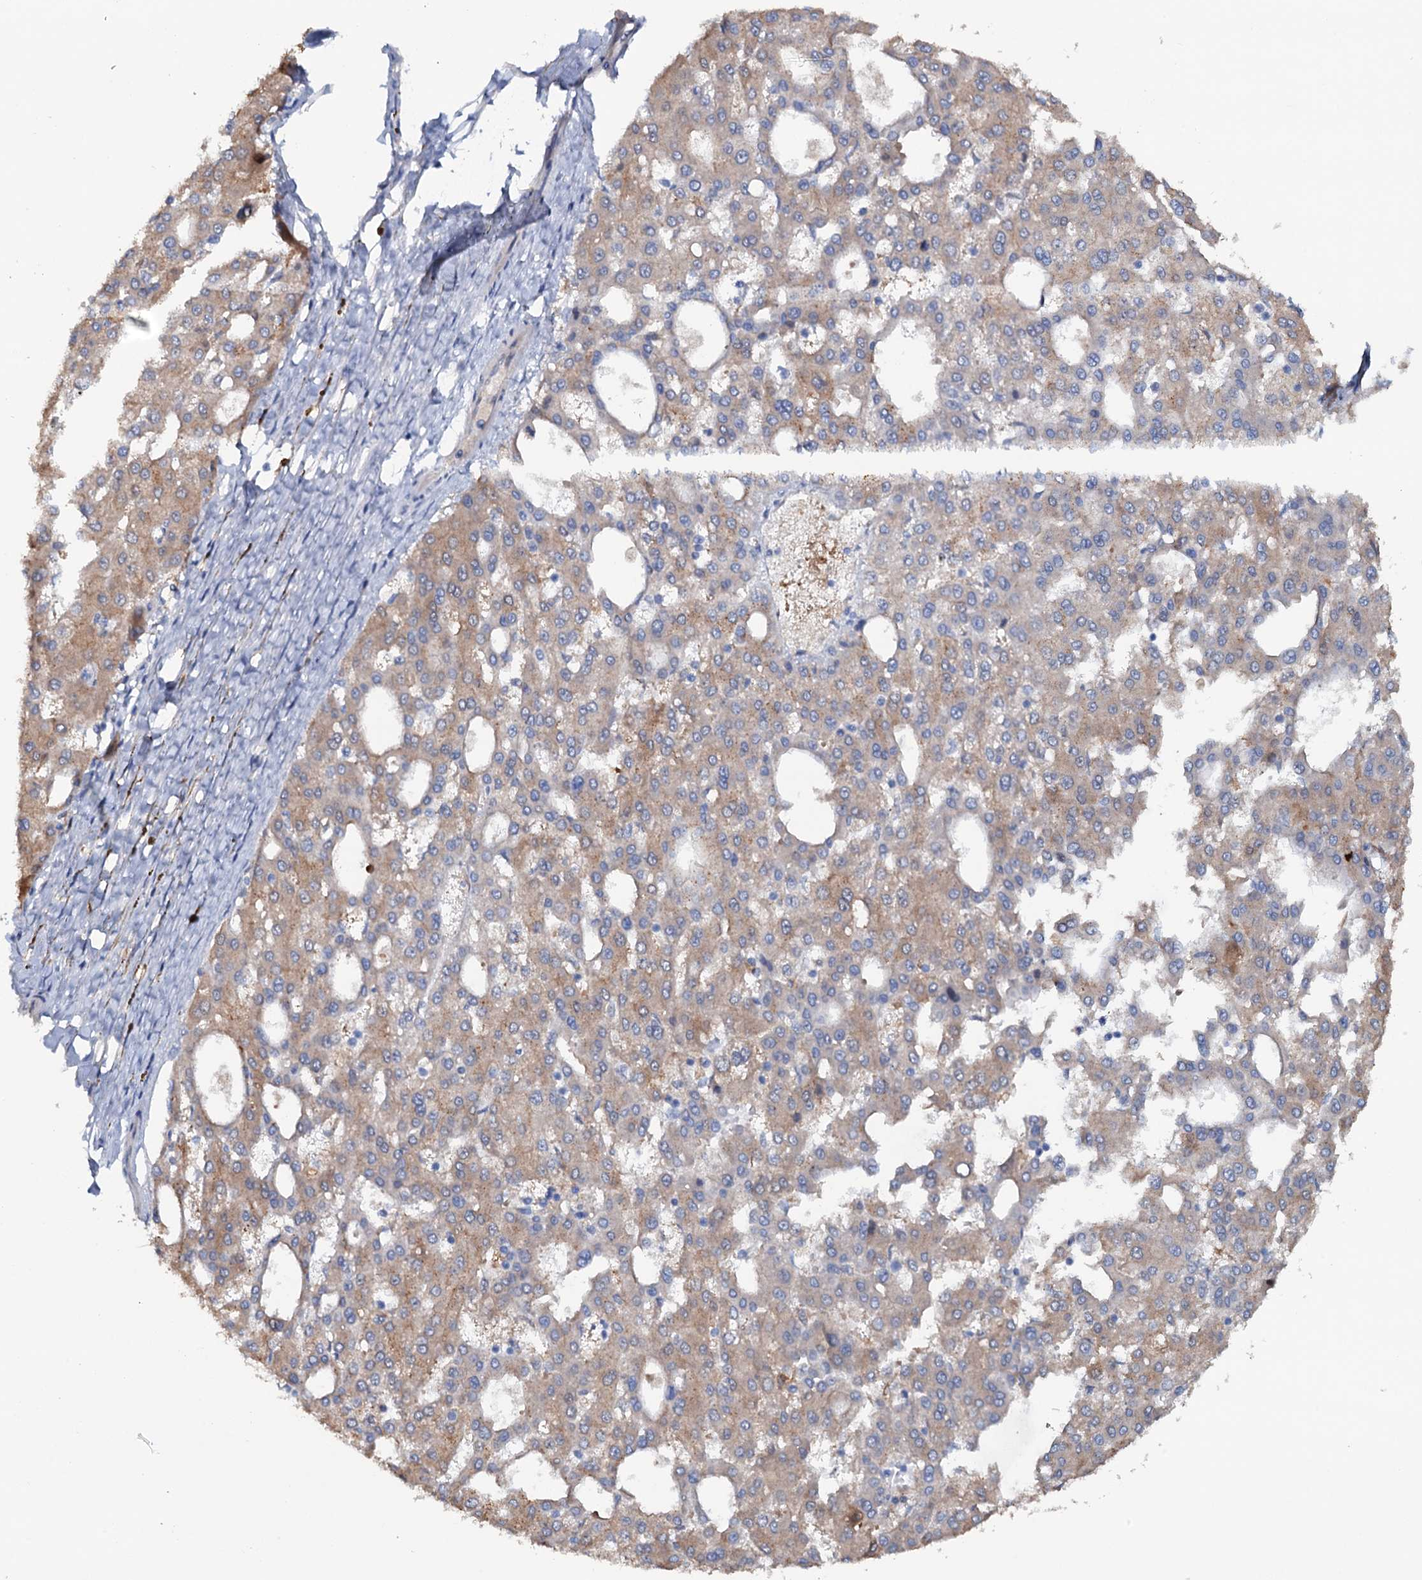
{"staining": {"intensity": "moderate", "quantity": ">75%", "location": "cytoplasmic/membranous"}, "tissue": "liver cancer", "cell_type": "Tumor cells", "image_type": "cancer", "snomed": [{"axis": "morphology", "description": "Carcinoma, Hepatocellular, NOS"}, {"axis": "topography", "description": "Liver"}], "caption": "An image of hepatocellular carcinoma (liver) stained for a protein exhibits moderate cytoplasmic/membranous brown staining in tumor cells.", "gene": "IL17RD", "patient": {"sex": "male", "age": 47}}